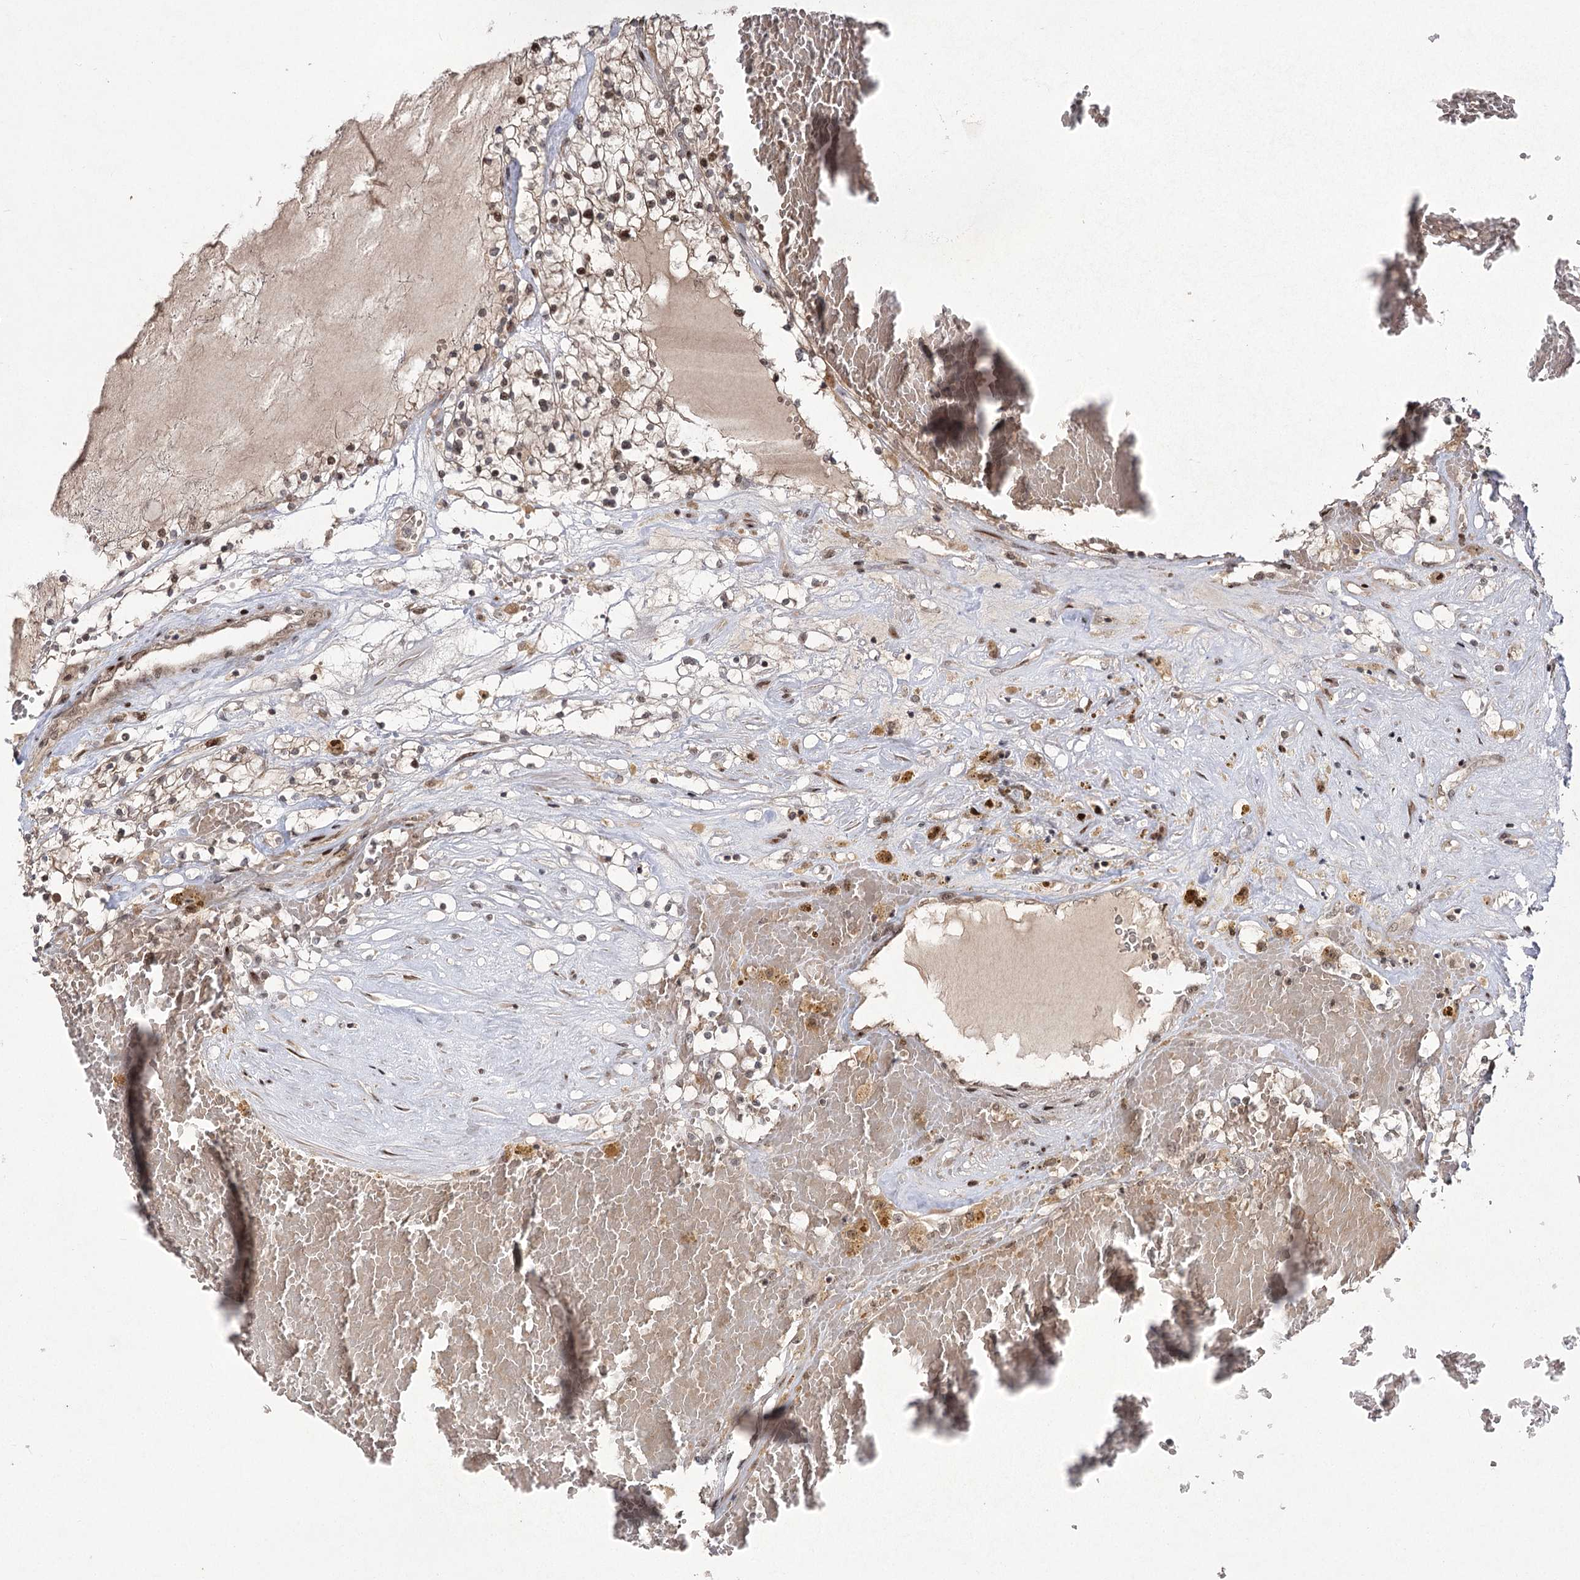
{"staining": {"intensity": "moderate", "quantity": "<25%", "location": "nuclear"}, "tissue": "renal cancer", "cell_type": "Tumor cells", "image_type": "cancer", "snomed": [{"axis": "morphology", "description": "Normal tissue, NOS"}, {"axis": "morphology", "description": "Adenocarcinoma, NOS"}, {"axis": "topography", "description": "Kidney"}], "caption": "High-magnification brightfield microscopy of renal cancer (adenocarcinoma) stained with DAB (brown) and counterstained with hematoxylin (blue). tumor cells exhibit moderate nuclear staining is identified in about<25% of cells.", "gene": "HELQ", "patient": {"sex": "male", "age": 68}}